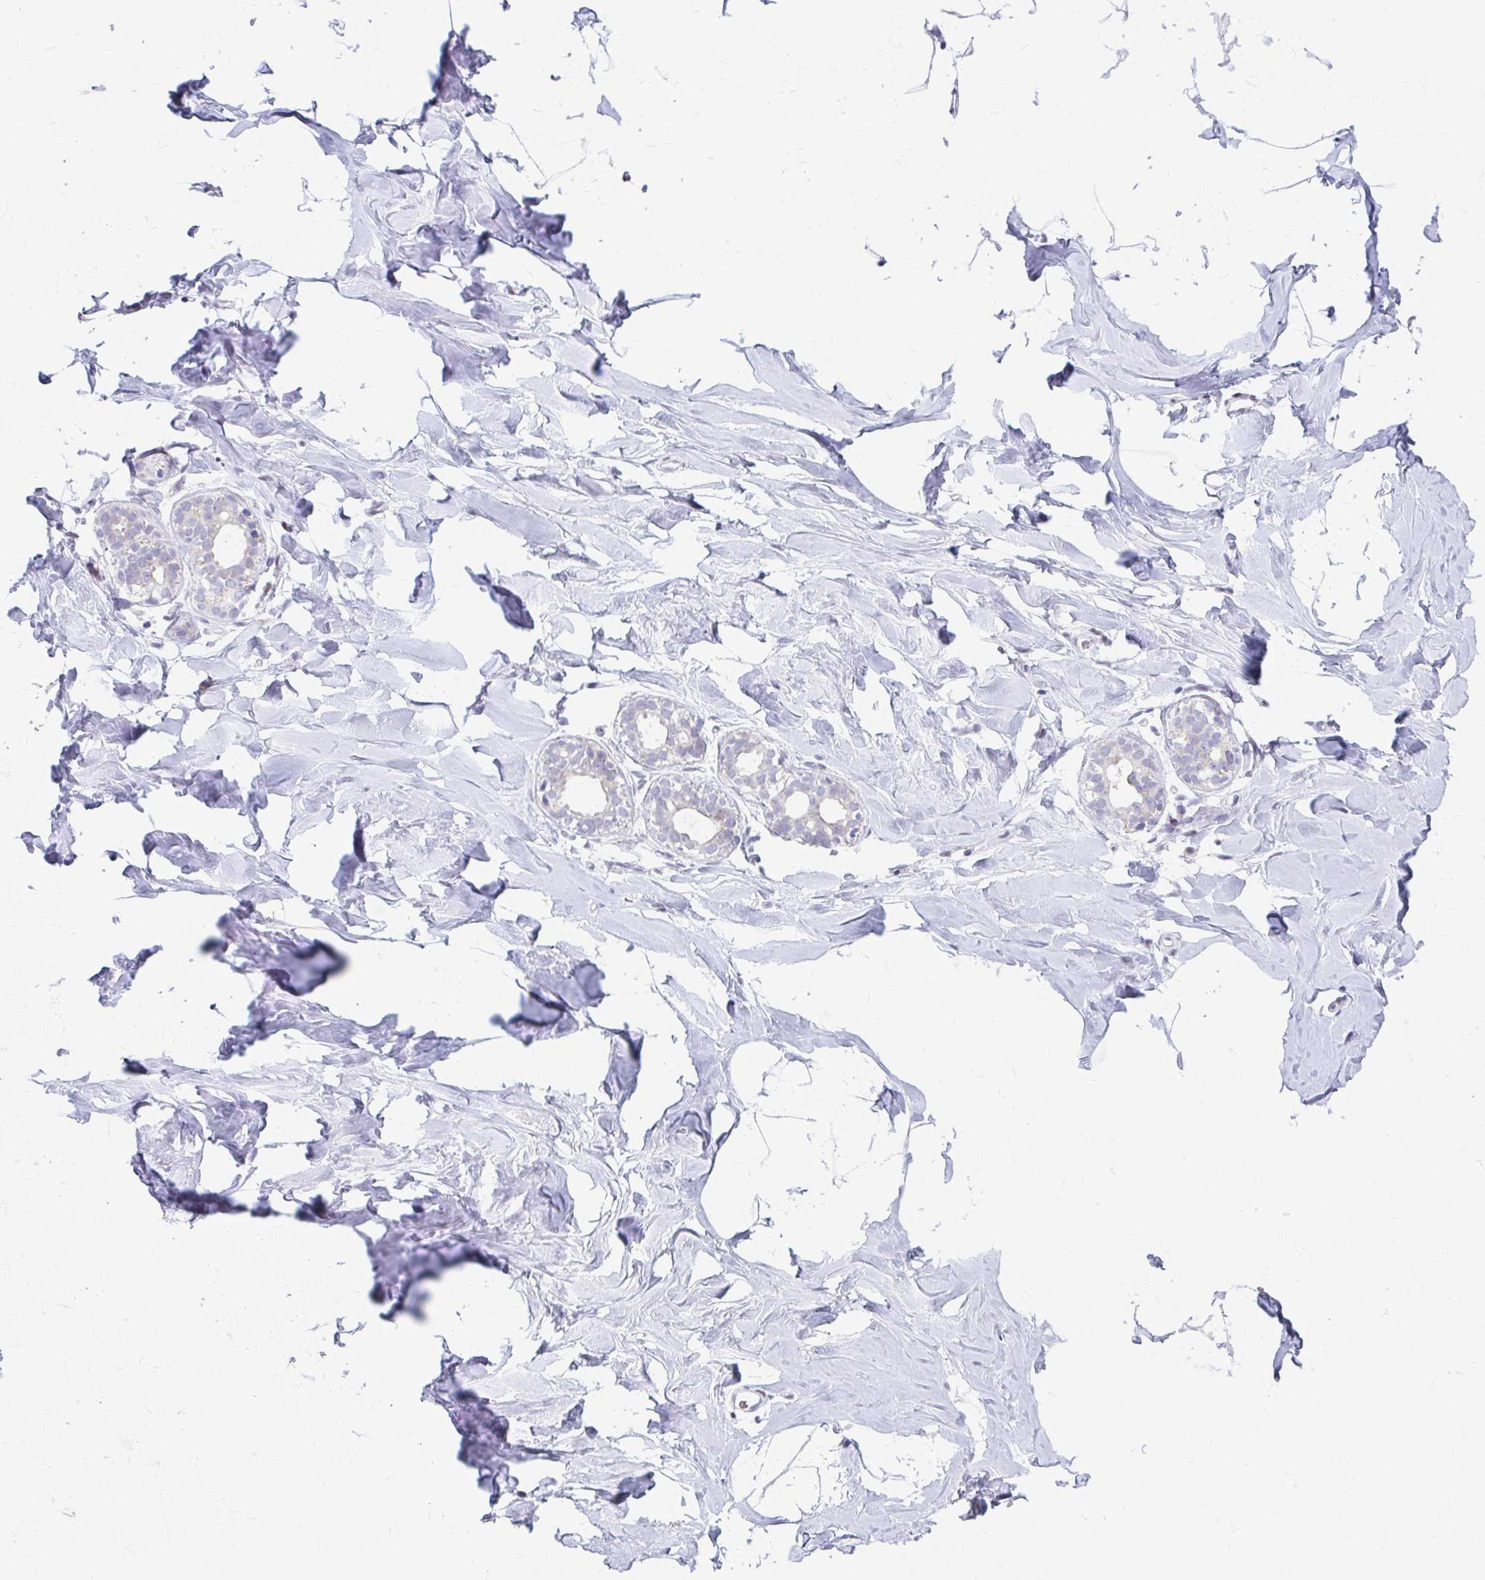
{"staining": {"intensity": "negative", "quantity": "none", "location": "none"}, "tissue": "breast", "cell_type": "Adipocytes", "image_type": "normal", "snomed": [{"axis": "morphology", "description": "Normal tissue, NOS"}, {"axis": "topography", "description": "Breast"}], "caption": "Immunohistochemical staining of benign human breast demonstrates no significant expression in adipocytes.", "gene": "BEAN1", "patient": {"sex": "female", "age": 32}}